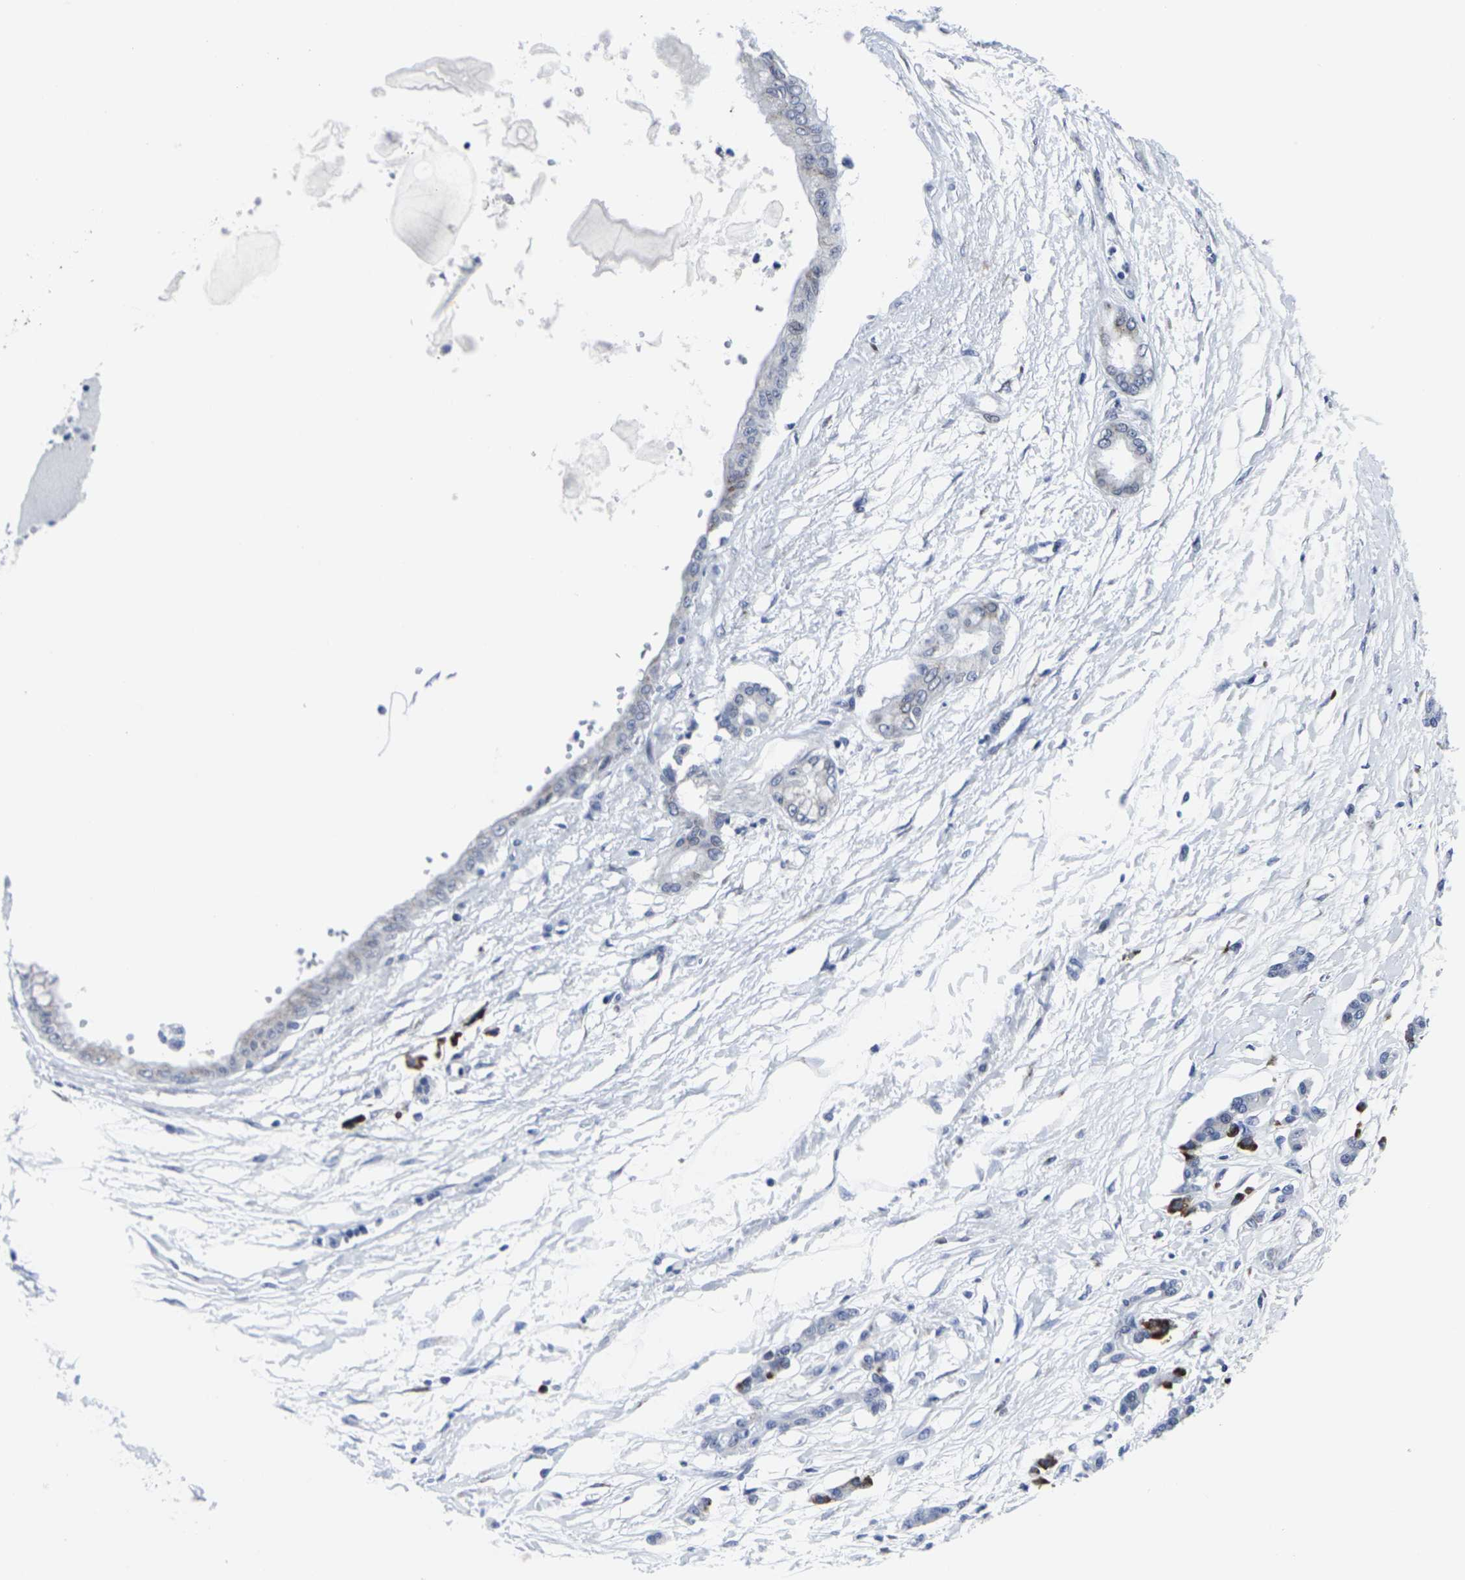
{"staining": {"intensity": "negative", "quantity": "none", "location": "none"}, "tissue": "pancreatic cancer", "cell_type": "Tumor cells", "image_type": "cancer", "snomed": [{"axis": "morphology", "description": "Adenocarcinoma, NOS"}, {"axis": "topography", "description": "Pancreas"}], "caption": "There is no significant staining in tumor cells of adenocarcinoma (pancreatic).", "gene": "RPN1", "patient": {"sex": "male", "age": 56}}